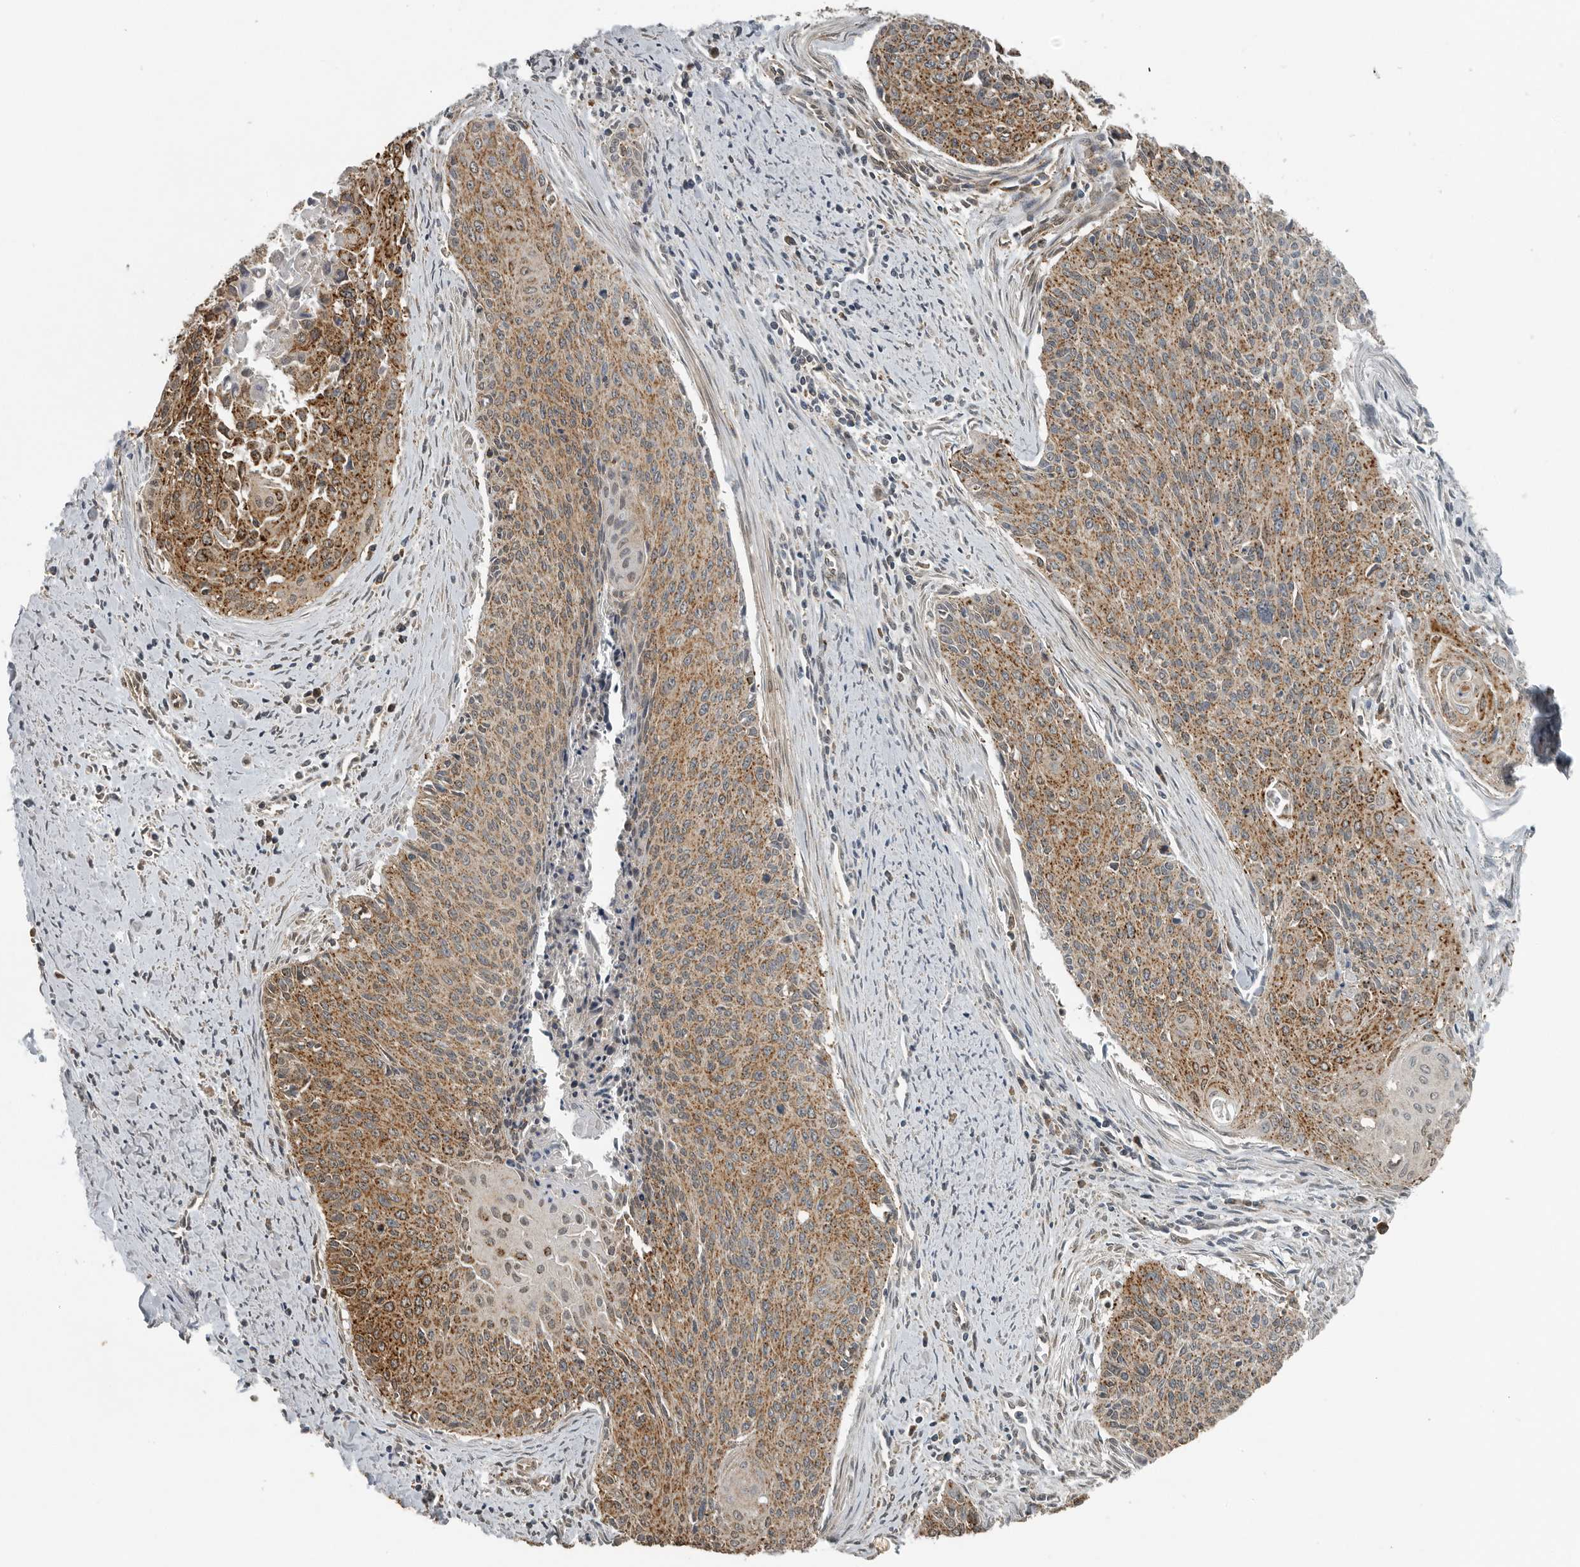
{"staining": {"intensity": "moderate", "quantity": ">75%", "location": "cytoplasmic/membranous"}, "tissue": "cervical cancer", "cell_type": "Tumor cells", "image_type": "cancer", "snomed": [{"axis": "morphology", "description": "Squamous cell carcinoma, NOS"}, {"axis": "topography", "description": "Cervix"}], "caption": "Protein expression analysis of squamous cell carcinoma (cervical) displays moderate cytoplasmic/membranous staining in about >75% of tumor cells.", "gene": "AFAP1", "patient": {"sex": "female", "age": 55}}